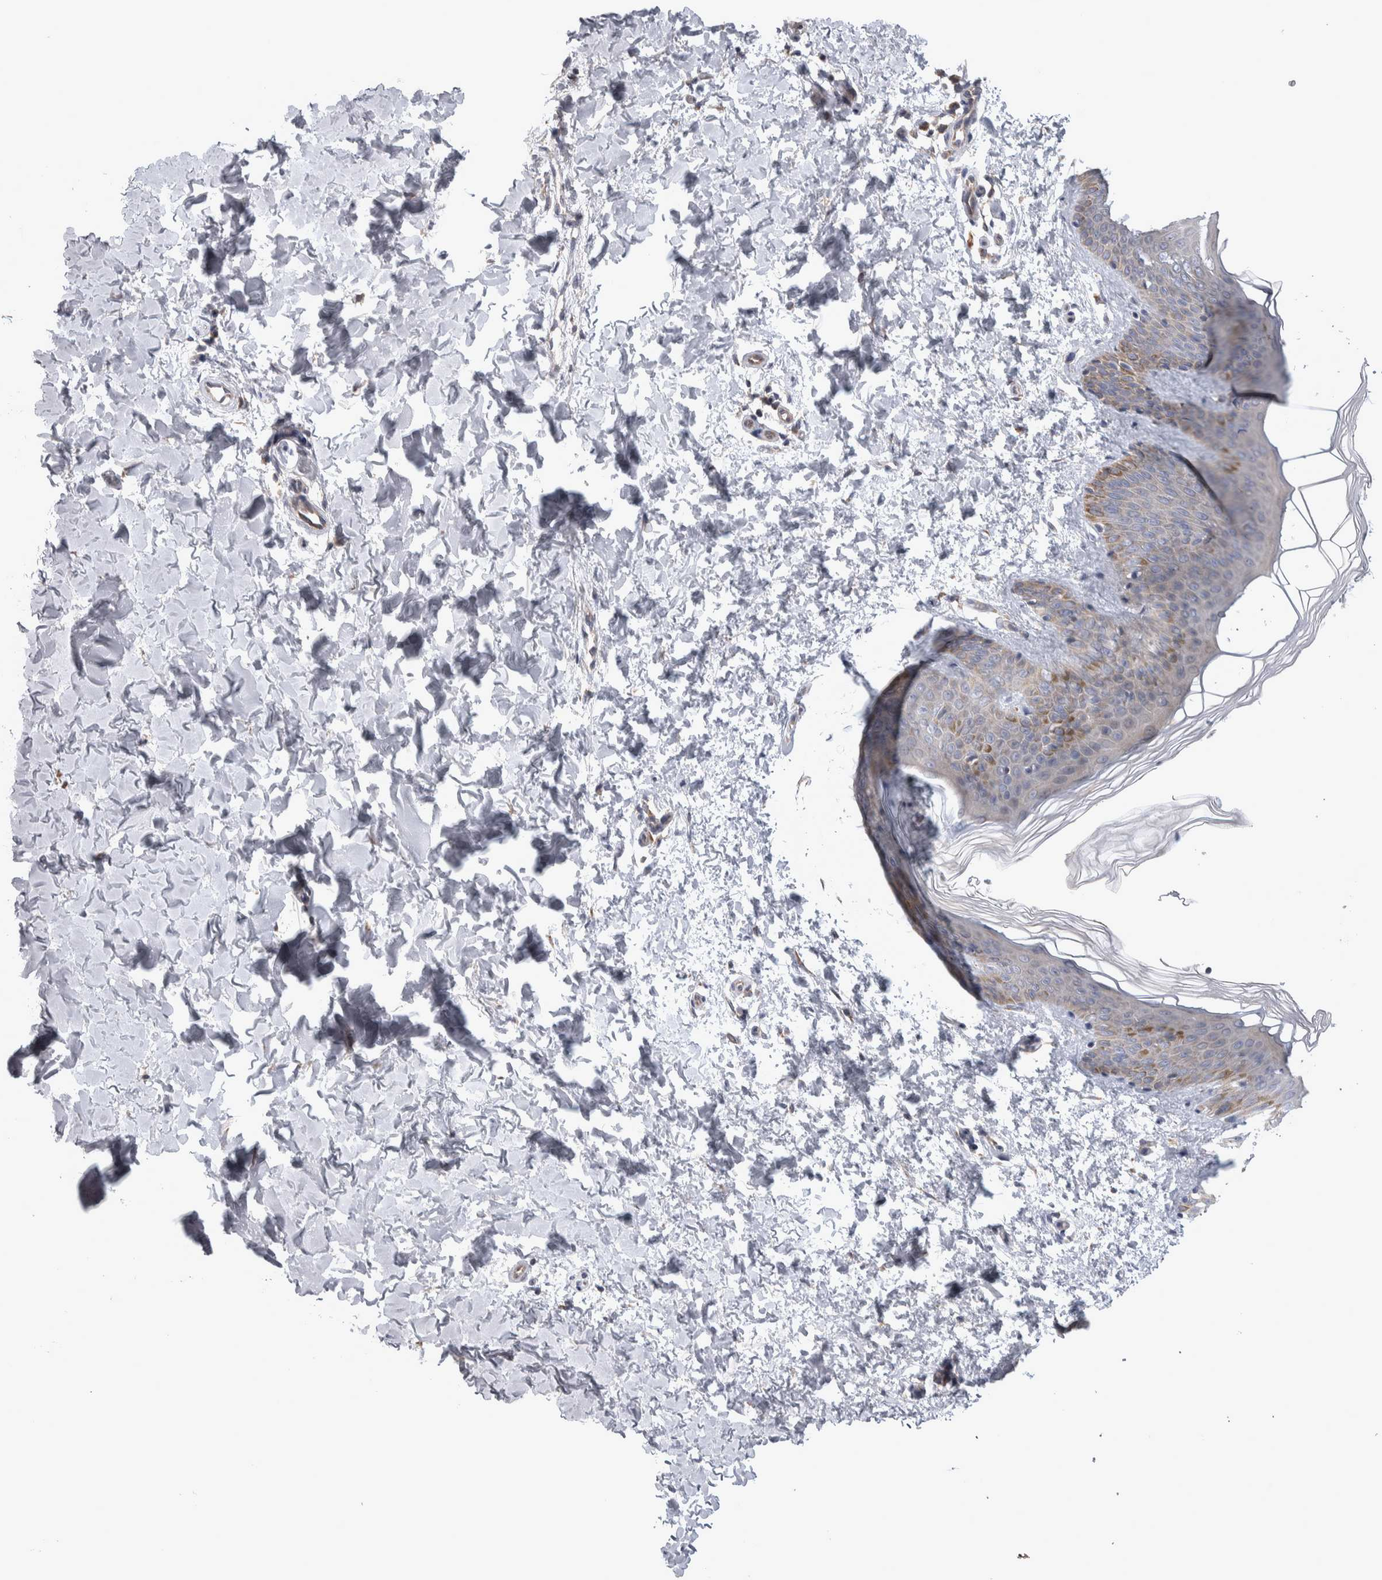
{"staining": {"intensity": "weak", "quantity": "<25%", "location": "cytoplasmic/membranous"}, "tissue": "skin", "cell_type": "Fibroblasts", "image_type": "normal", "snomed": [{"axis": "morphology", "description": "Normal tissue, NOS"}, {"axis": "morphology", "description": "Neoplasm, benign, NOS"}, {"axis": "topography", "description": "Skin"}, {"axis": "topography", "description": "Soft tissue"}], "caption": "Histopathology image shows no protein expression in fibroblasts of normal skin.", "gene": "SCO1", "patient": {"sex": "male", "age": 26}}